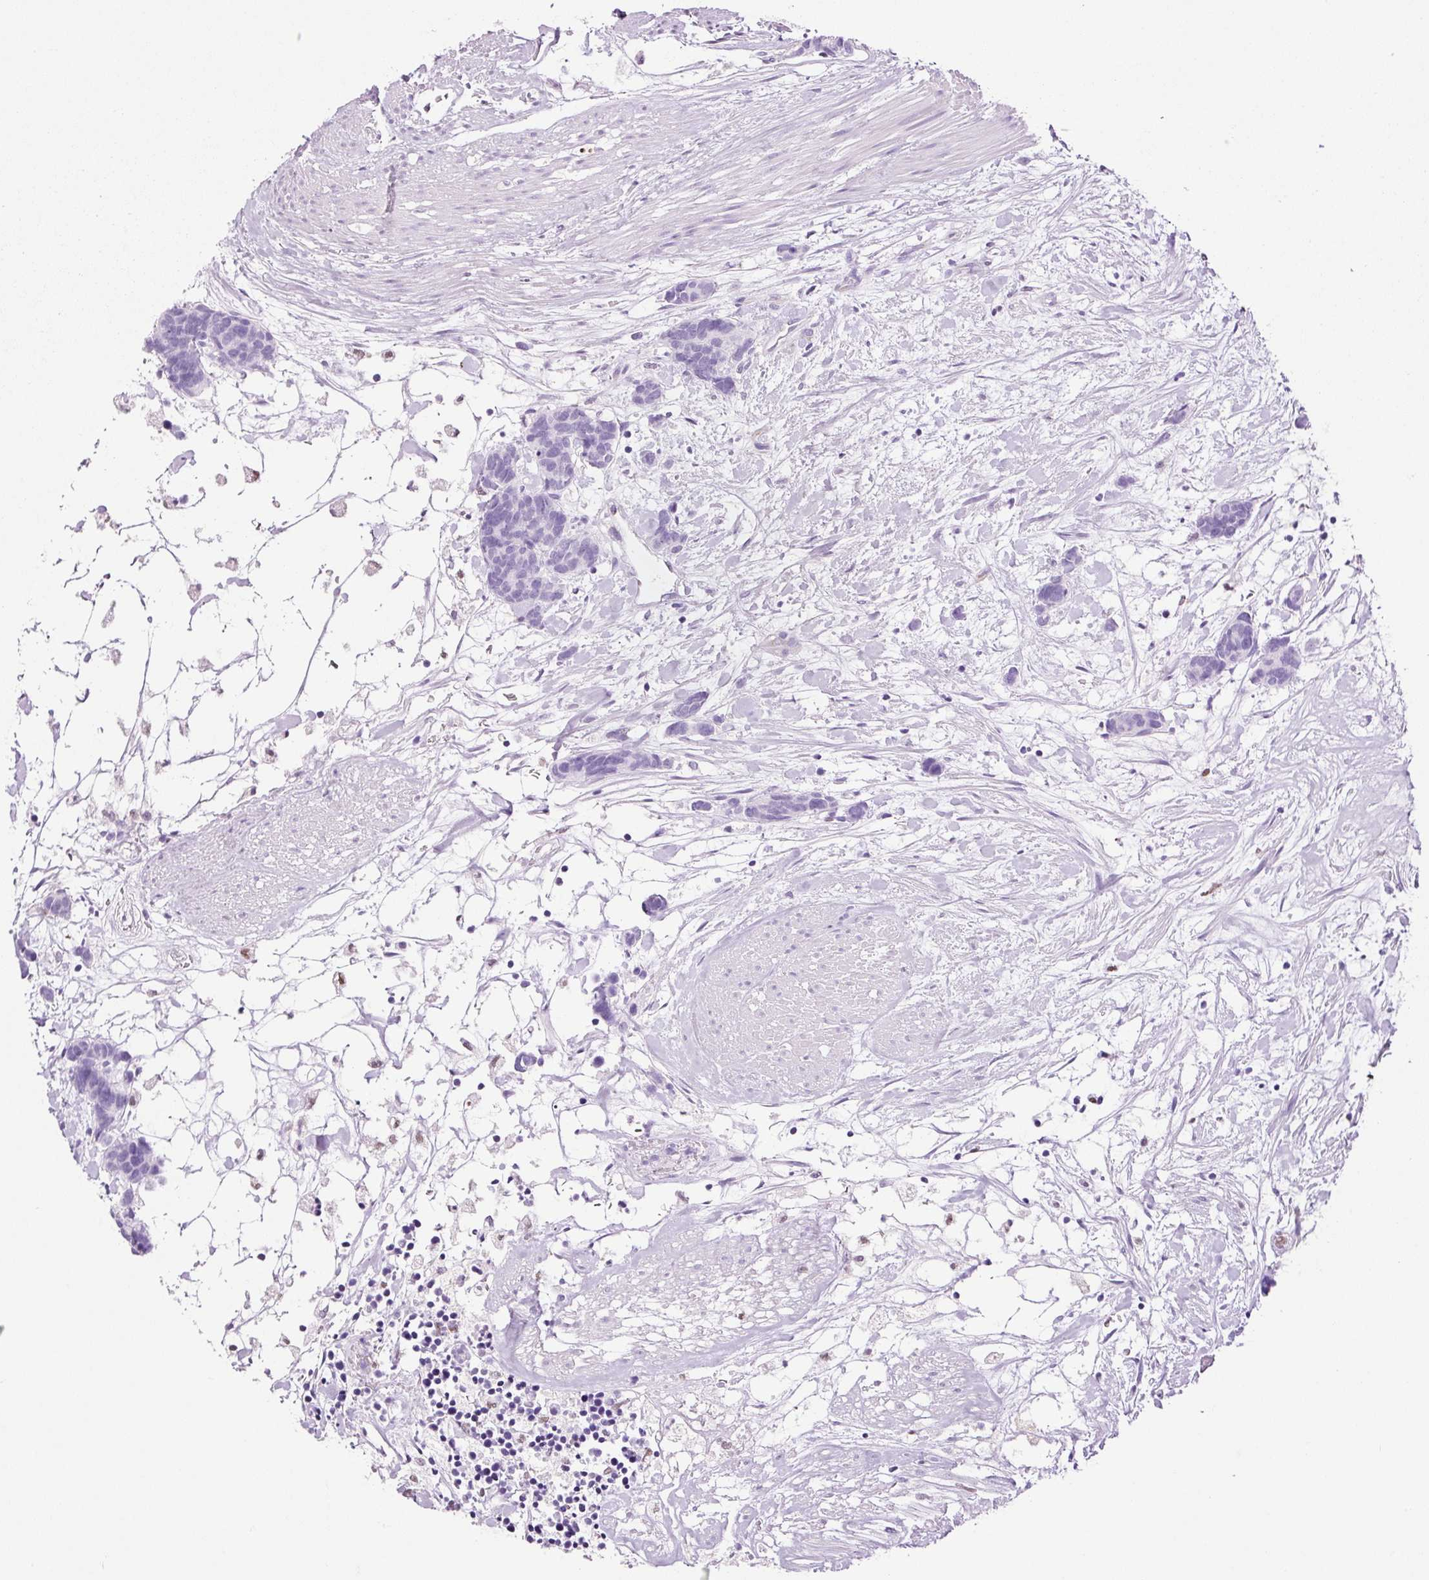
{"staining": {"intensity": "negative", "quantity": "none", "location": "none"}, "tissue": "carcinoid", "cell_type": "Tumor cells", "image_type": "cancer", "snomed": [{"axis": "morphology", "description": "Carcinoma, NOS"}, {"axis": "morphology", "description": "Carcinoid, malignant, NOS"}, {"axis": "topography", "description": "Urinary bladder"}], "caption": "There is no significant staining in tumor cells of carcinoid.", "gene": "ADSS1", "patient": {"sex": "male", "age": 57}}